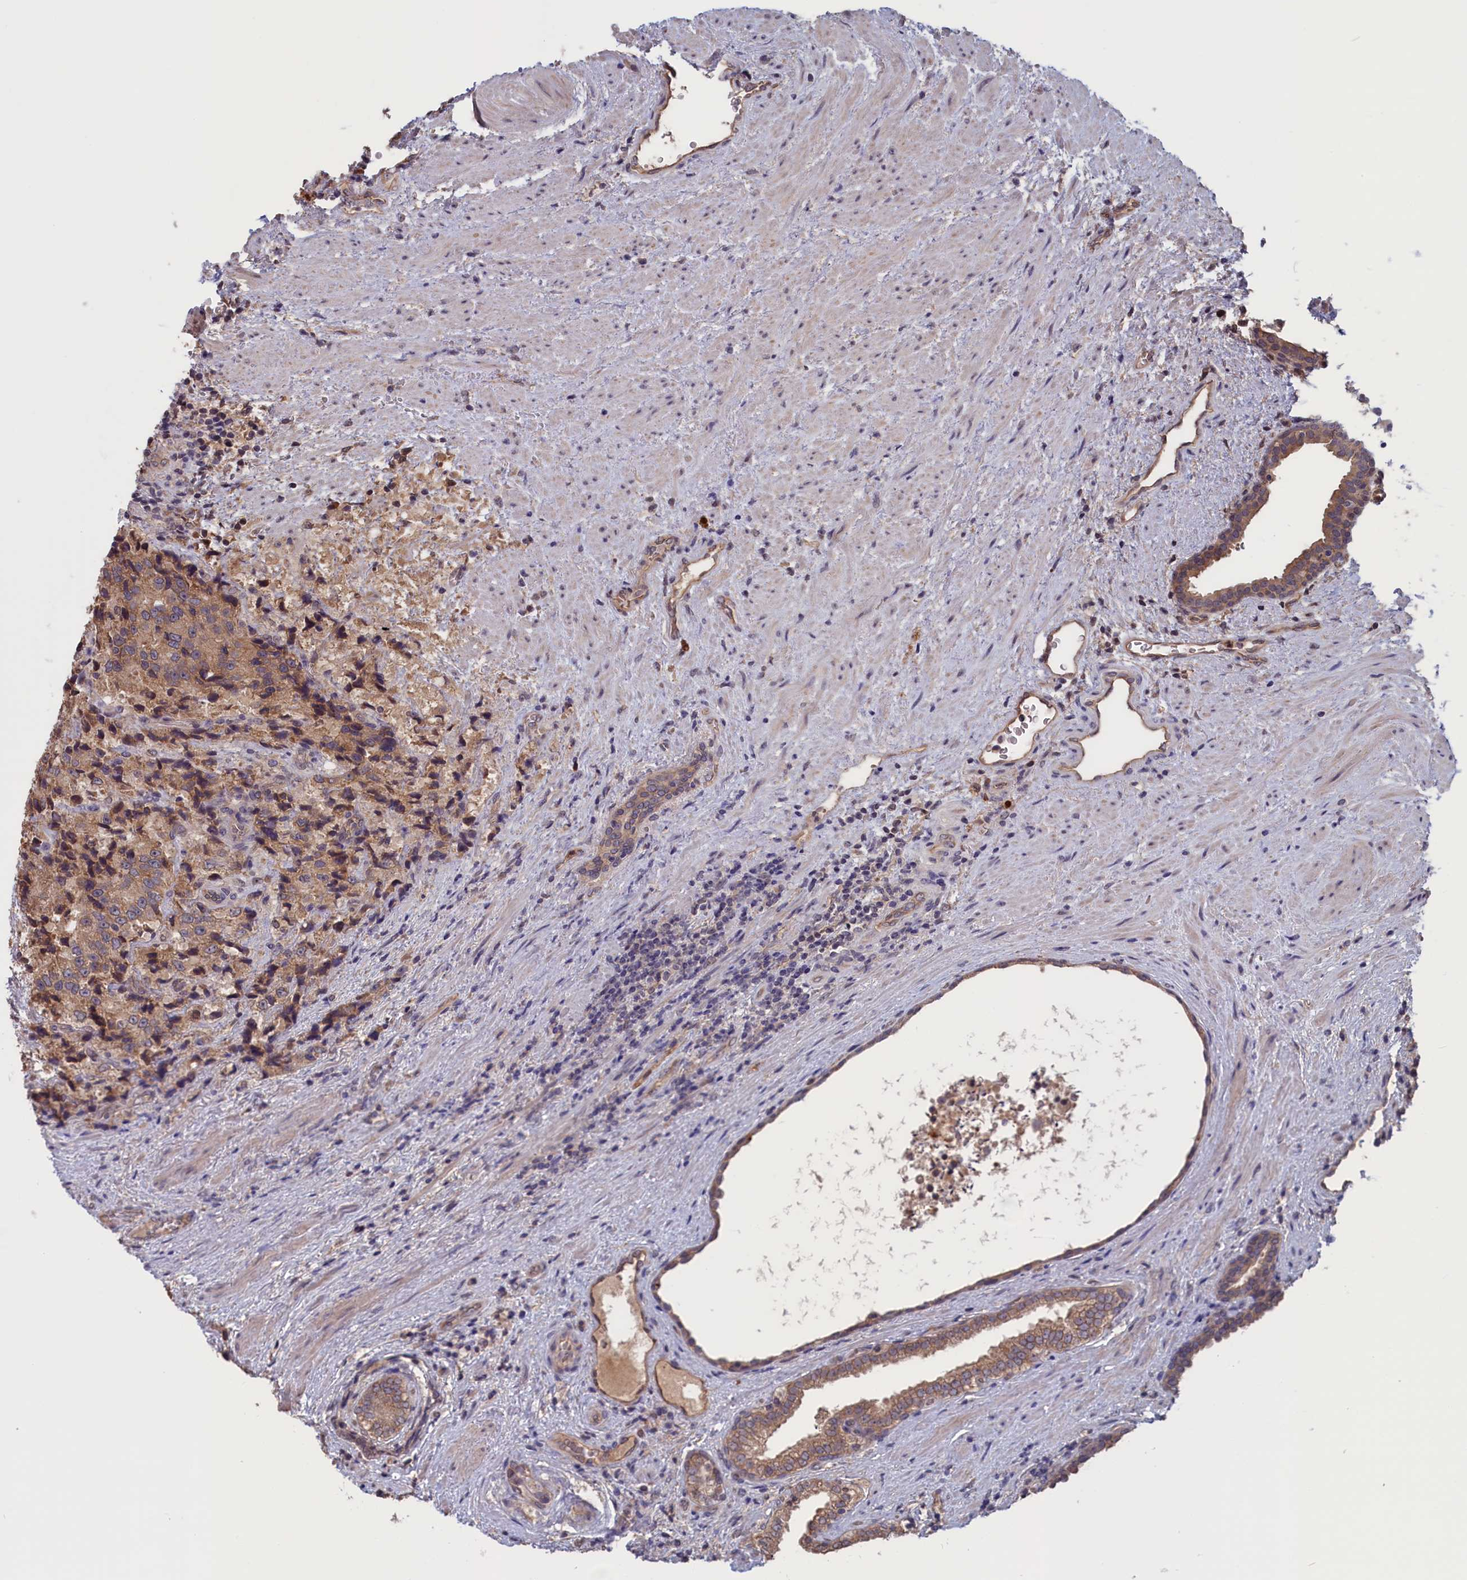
{"staining": {"intensity": "weak", "quantity": "25%-75%", "location": "cytoplasmic/membranous"}, "tissue": "prostate cancer", "cell_type": "Tumor cells", "image_type": "cancer", "snomed": [{"axis": "morphology", "description": "Adenocarcinoma, High grade"}, {"axis": "topography", "description": "Prostate"}], "caption": "Immunohistochemical staining of human prostate cancer demonstrates low levels of weak cytoplasmic/membranous protein expression in about 25%-75% of tumor cells. (DAB (3,3'-diaminobenzidine) IHC with brightfield microscopy, high magnification).", "gene": "PLP2", "patient": {"sex": "male", "age": 70}}